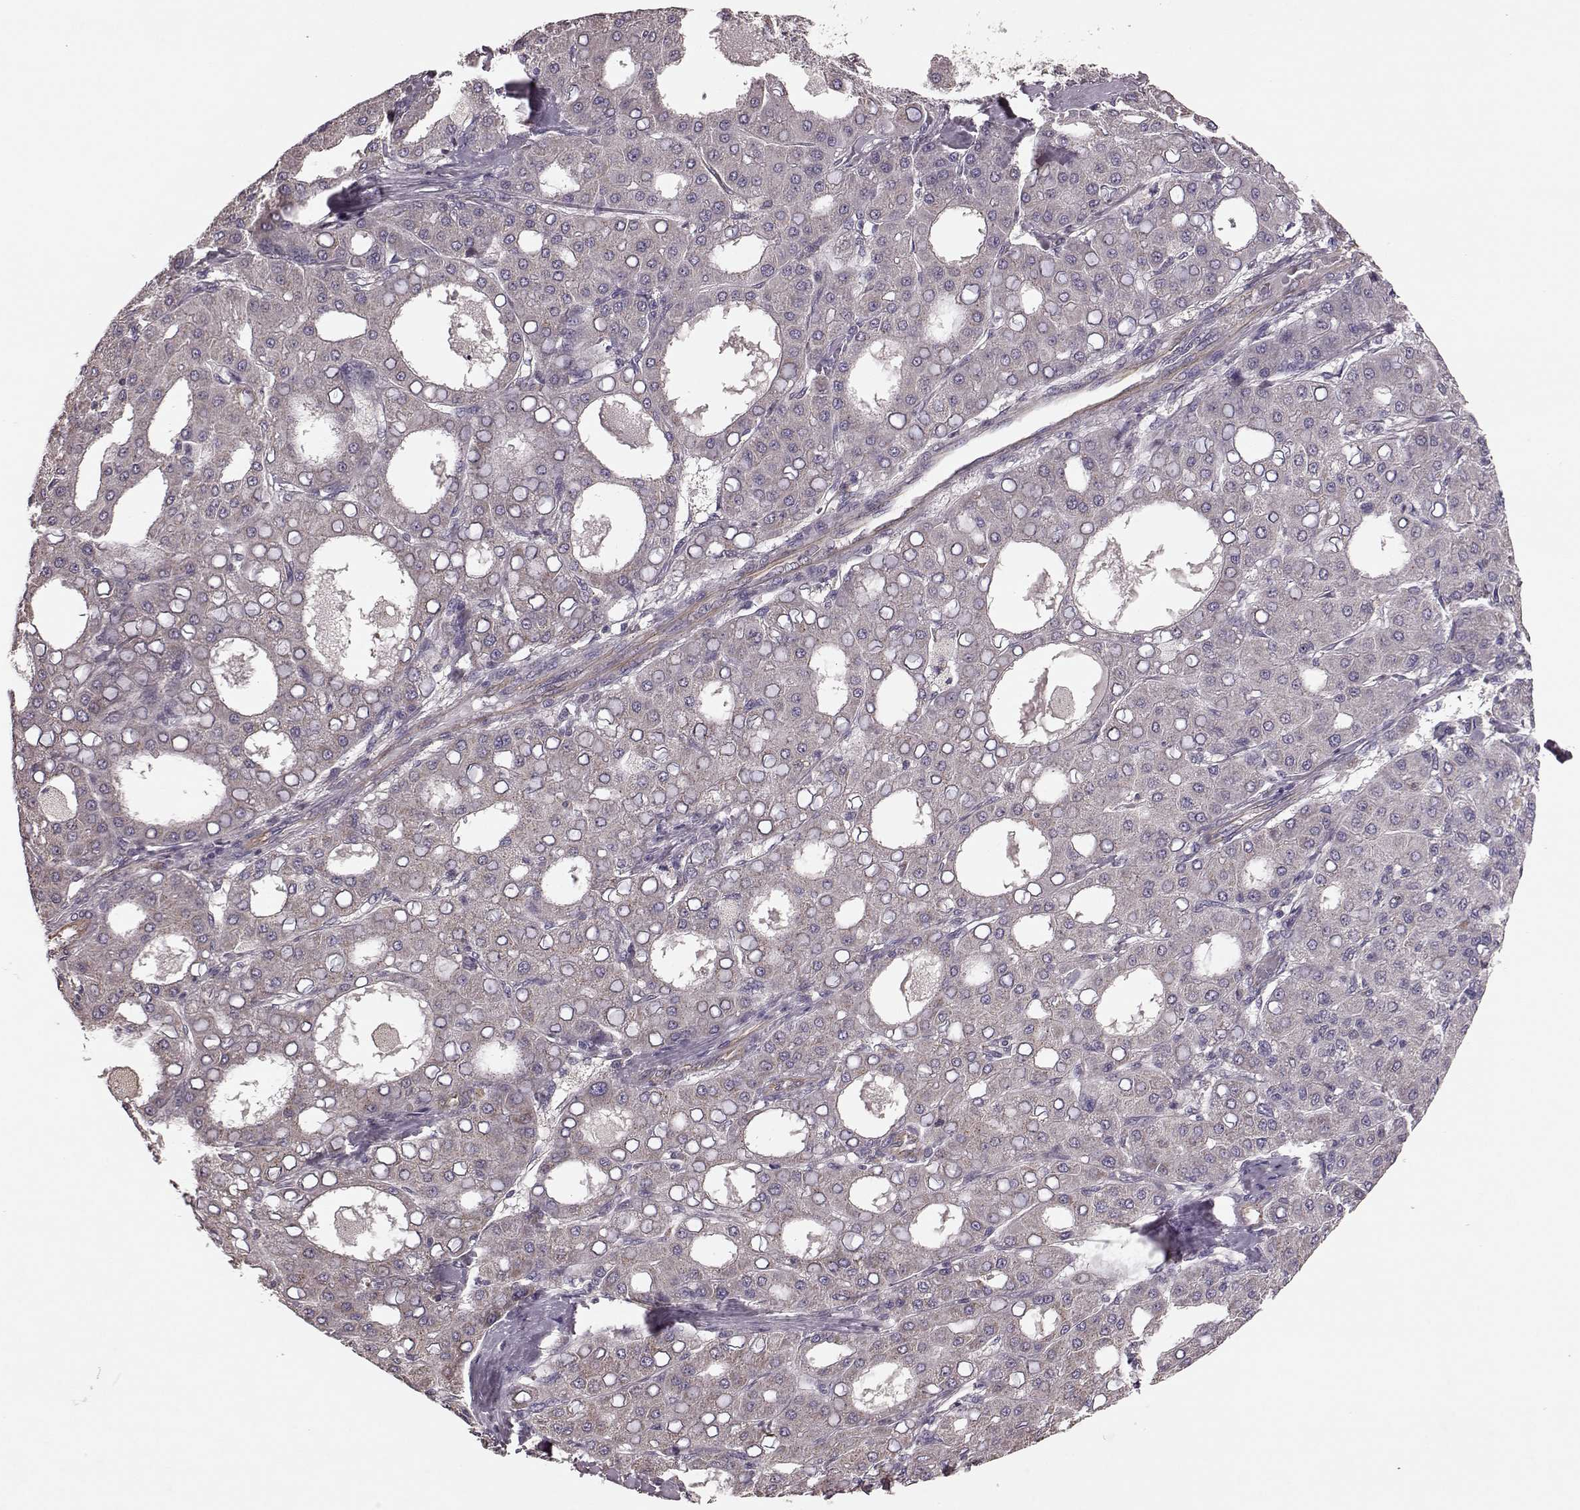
{"staining": {"intensity": "negative", "quantity": "none", "location": "none"}, "tissue": "liver cancer", "cell_type": "Tumor cells", "image_type": "cancer", "snomed": [{"axis": "morphology", "description": "Carcinoma, Hepatocellular, NOS"}, {"axis": "topography", "description": "Liver"}], "caption": "Immunohistochemistry histopathology image of neoplastic tissue: human hepatocellular carcinoma (liver) stained with DAB (3,3'-diaminobenzidine) exhibits no significant protein staining in tumor cells. (DAB immunohistochemistry visualized using brightfield microscopy, high magnification).", "gene": "NTF3", "patient": {"sex": "male", "age": 65}}